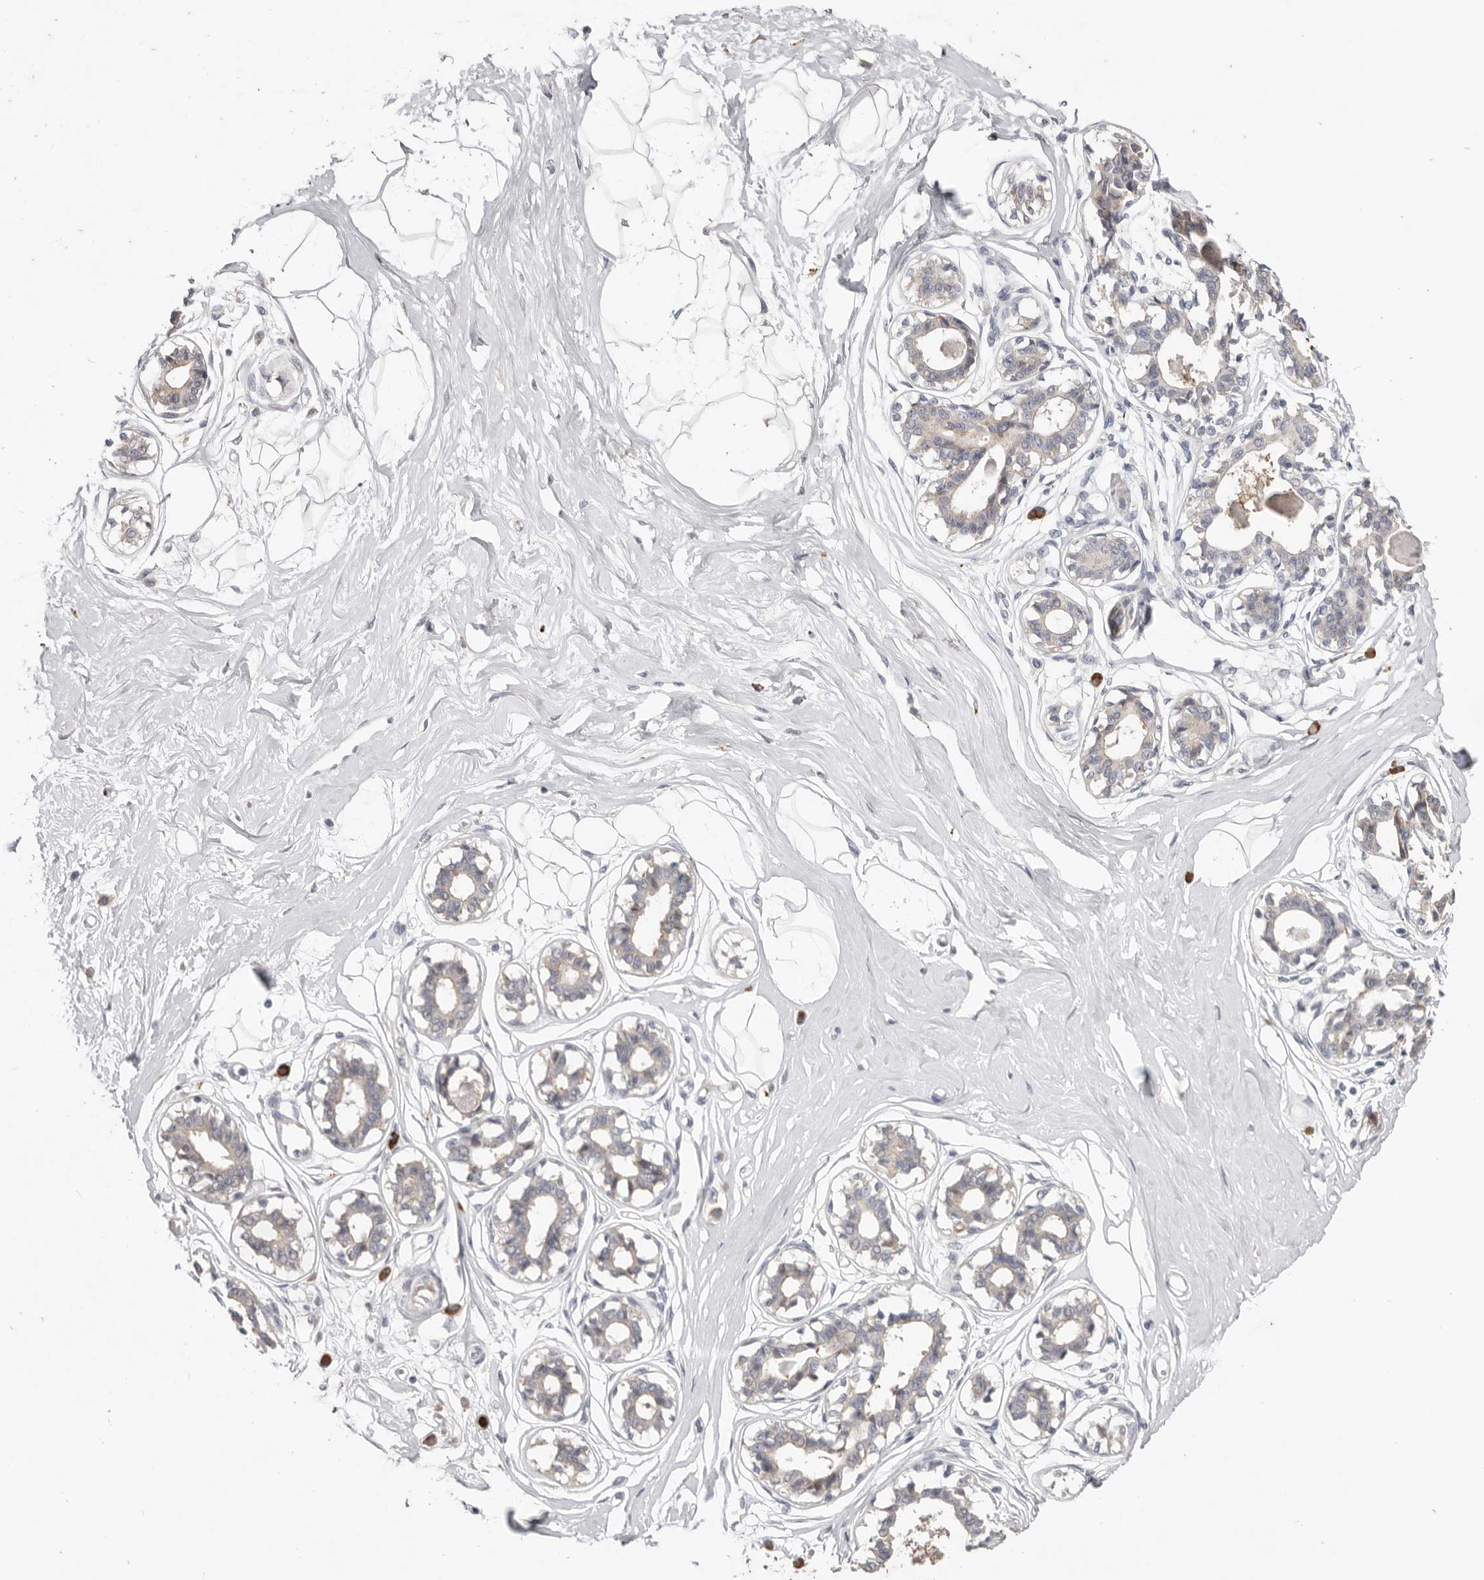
{"staining": {"intensity": "negative", "quantity": "none", "location": "none"}, "tissue": "breast", "cell_type": "Adipocytes", "image_type": "normal", "snomed": [{"axis": "morphology", "description": "Normal tissue, NOS"}, {"axis": "topography", "description": "Breast"}], "caption": "DAB (3,3'-diaminobenzidine) immunohistochemical staining of benign breast reveals no significant positivity in adipocytes. (Immunohistochemistry, brightfield microscopy, high magnification).", "gene": "WDR77", "patient": {"sex": "female", "age": 45}}